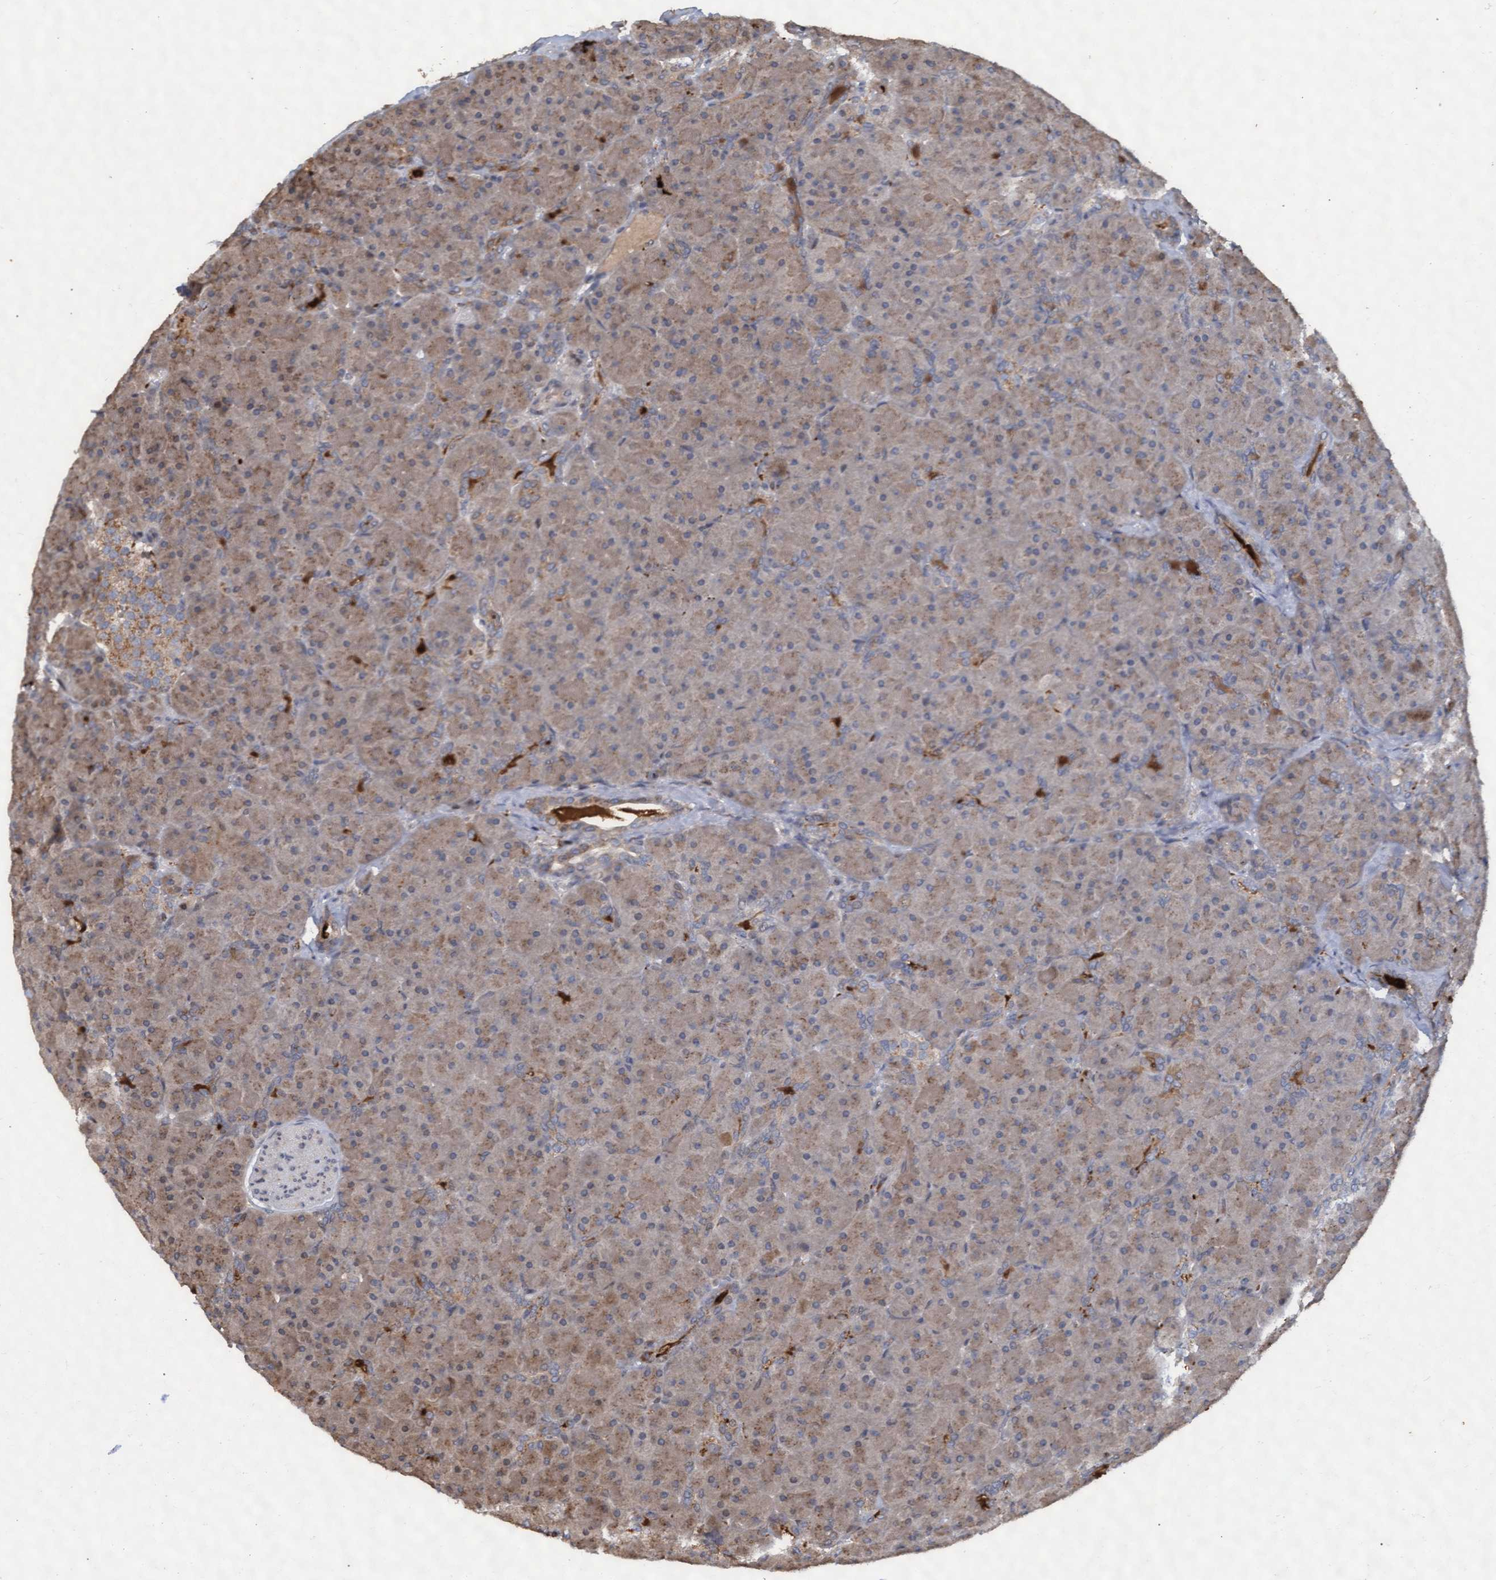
{"staining": {"intensity": "moderate", "quantity": ">75%", "location": "cytoplasmic/membranous"}, "tissue": "pancreas", "cell_type": "Exocrine glandular cells", "image_type": "normal", "snomed": [{"axis": "morphology", "description": "Normal tissue, NOS"}, {"axis": "topography", "description": "Pancreas"}], "caption": "The immunohistochemical stain highlights moderate cytoplasmic/membranous staining in exocrine glandular cells of unremarkable pancreas. Immunohistochemistry stains the protein in brown and the nuclei are stained blue.", "gene": "KCNC2", "patient": {"sex": "male", "age": 66}}